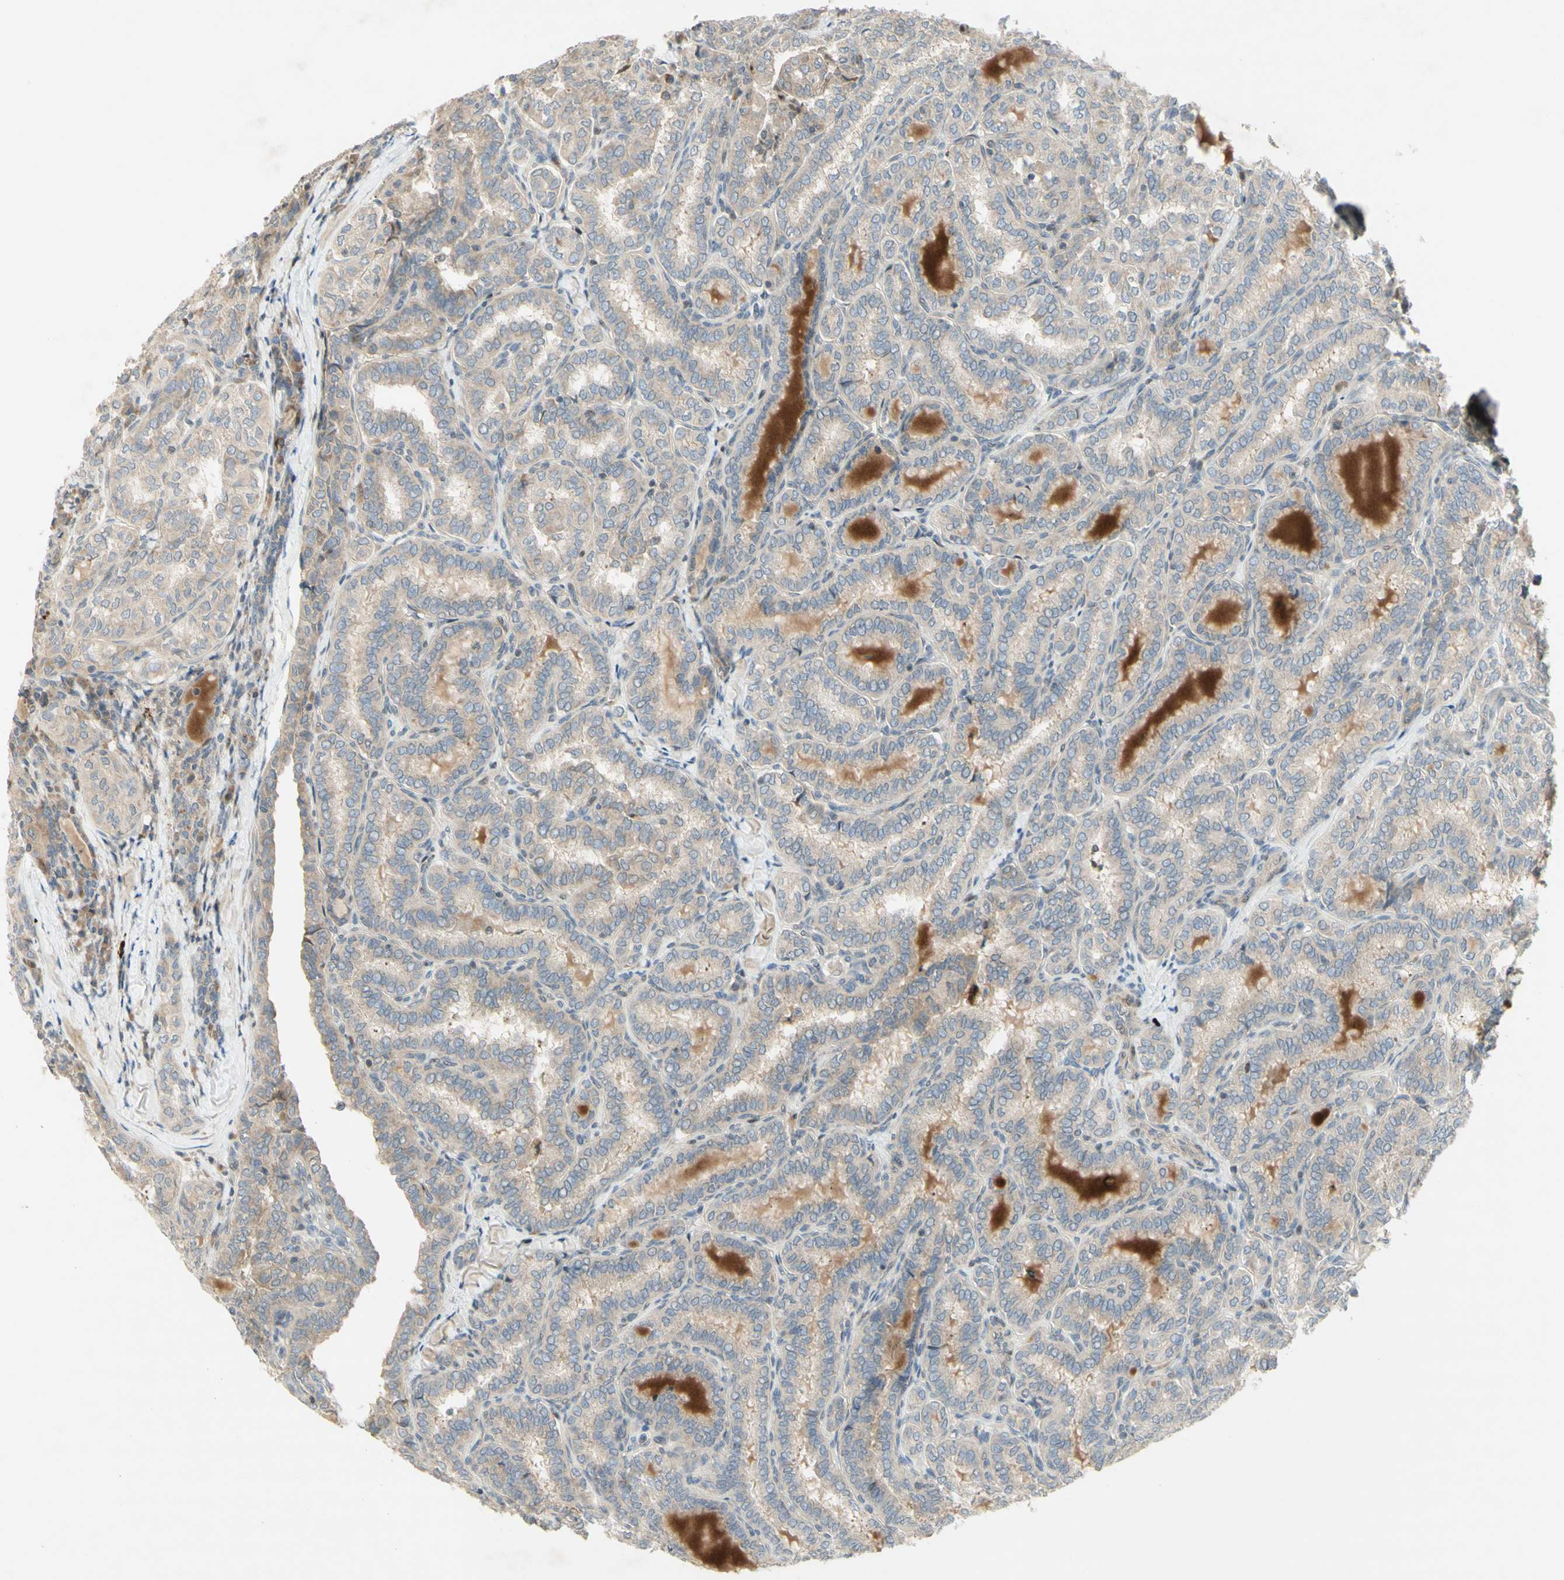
{"staining": {"intensity": "weak", "quantity": ">75%", "location": "cytoplasmic/membranous"}, "tissue": "thyroid cancer", "cell_type": "Tumor cells", "image_type": "cancer", "snomed": [{"axis": "morphology", "description": "Normal tissue, NOS"}, {"axis": "morphology", "description": "Papillary adenocarcinoma, NOS"}, {"axis": "topography", "description": "Thyroid gland"}], "caption": "Thyroid cancer was stained to show a protein in brown. There is low levels of weak cytoplasmic/membranous positivity in about >75% of tumor cells.", "gene": "ETF1", "patient": {"sex": "female", "age": 30}}